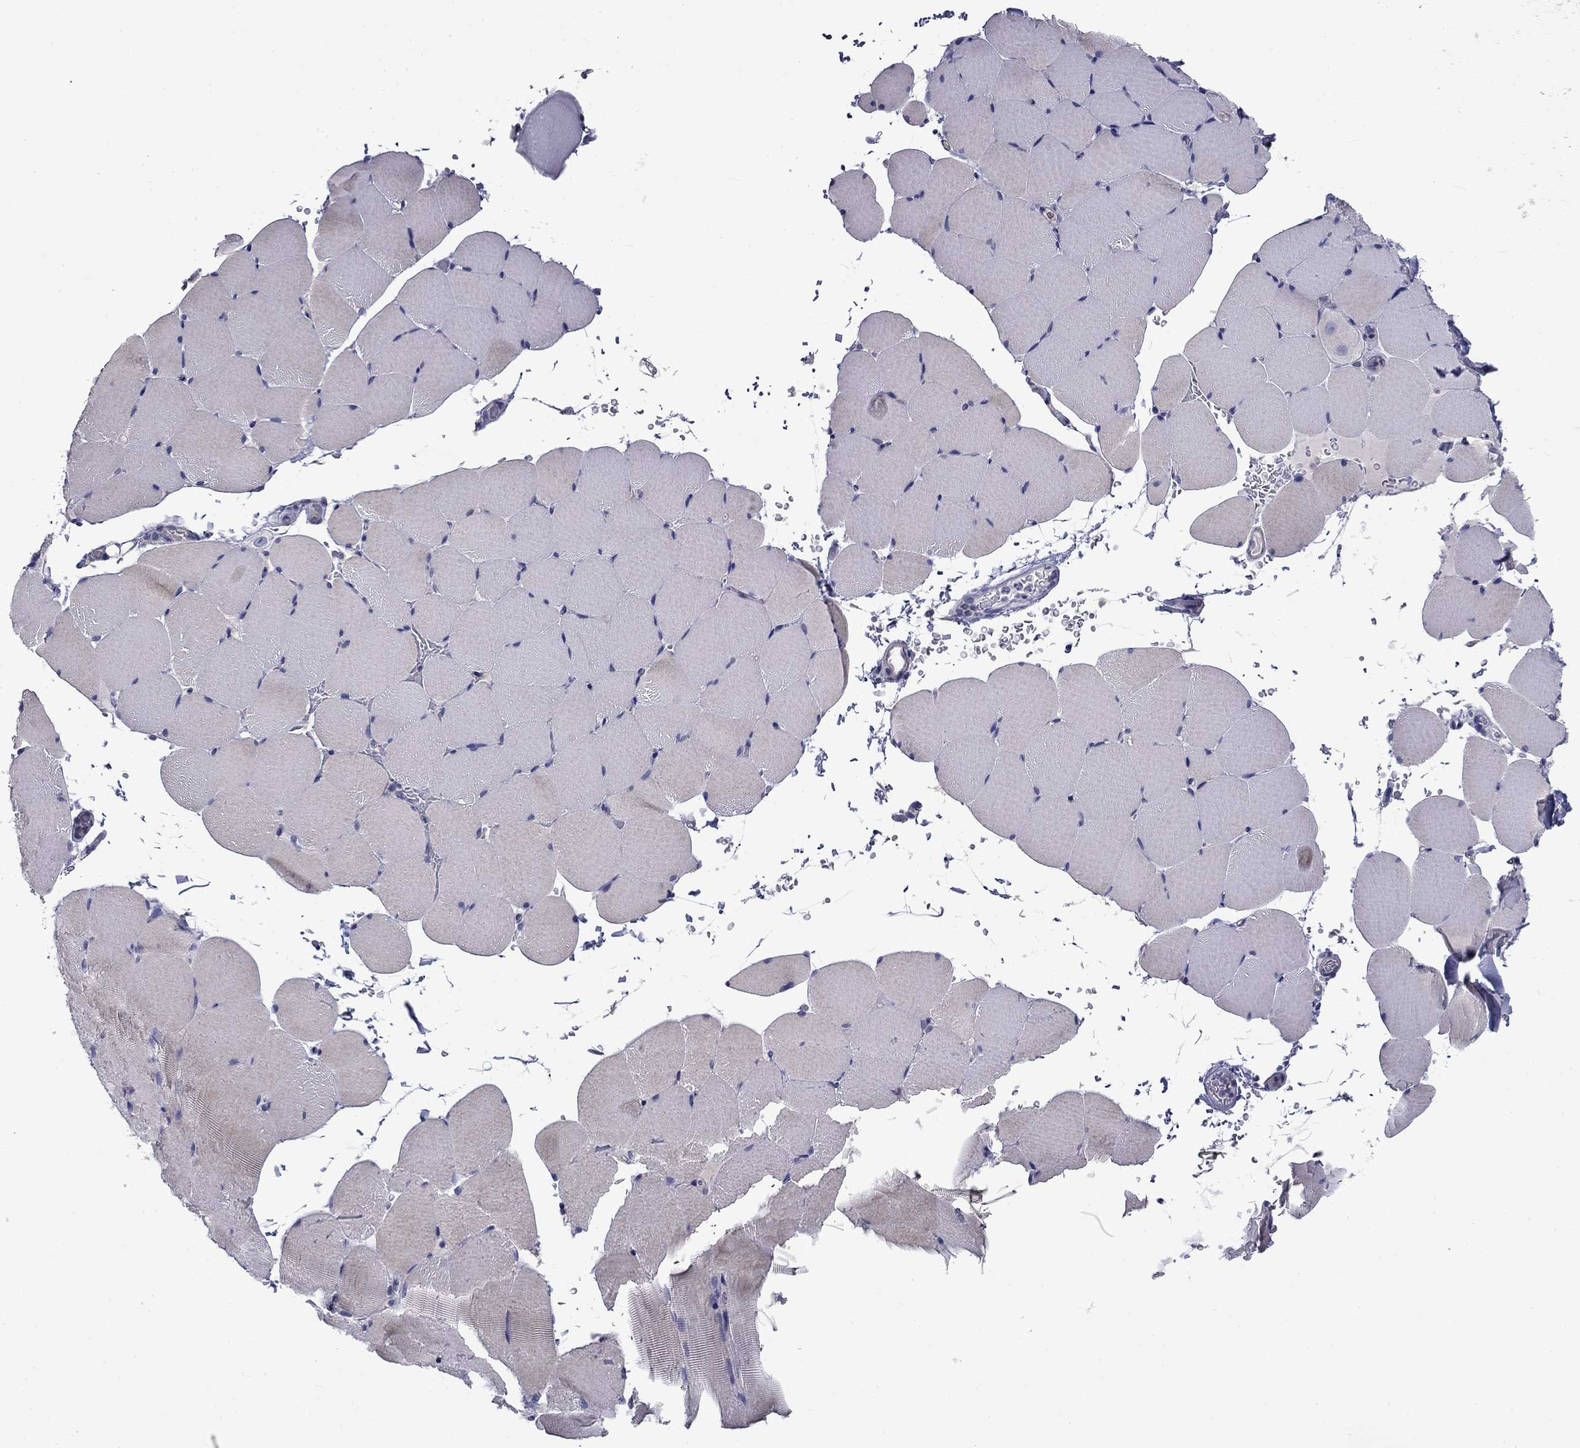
{"staining": {"intensity": "negative", "quantity": "none", "location": "none"}, "tissue": "skeletal muscle", "cell_type": "Myocytes", "image_type": "normal", "snomed": [{"axis": "morphology", "description": "Normal tissue, NOS"}, {"axis": "topography", "description": "Skeletal muscle"}], "caption": "Skeletal muscle stained for a protein using immunohistochemistry displays no staining myocytes.", "gene": "CNDP1", "patient": {"sex": "female", "age": 37}}